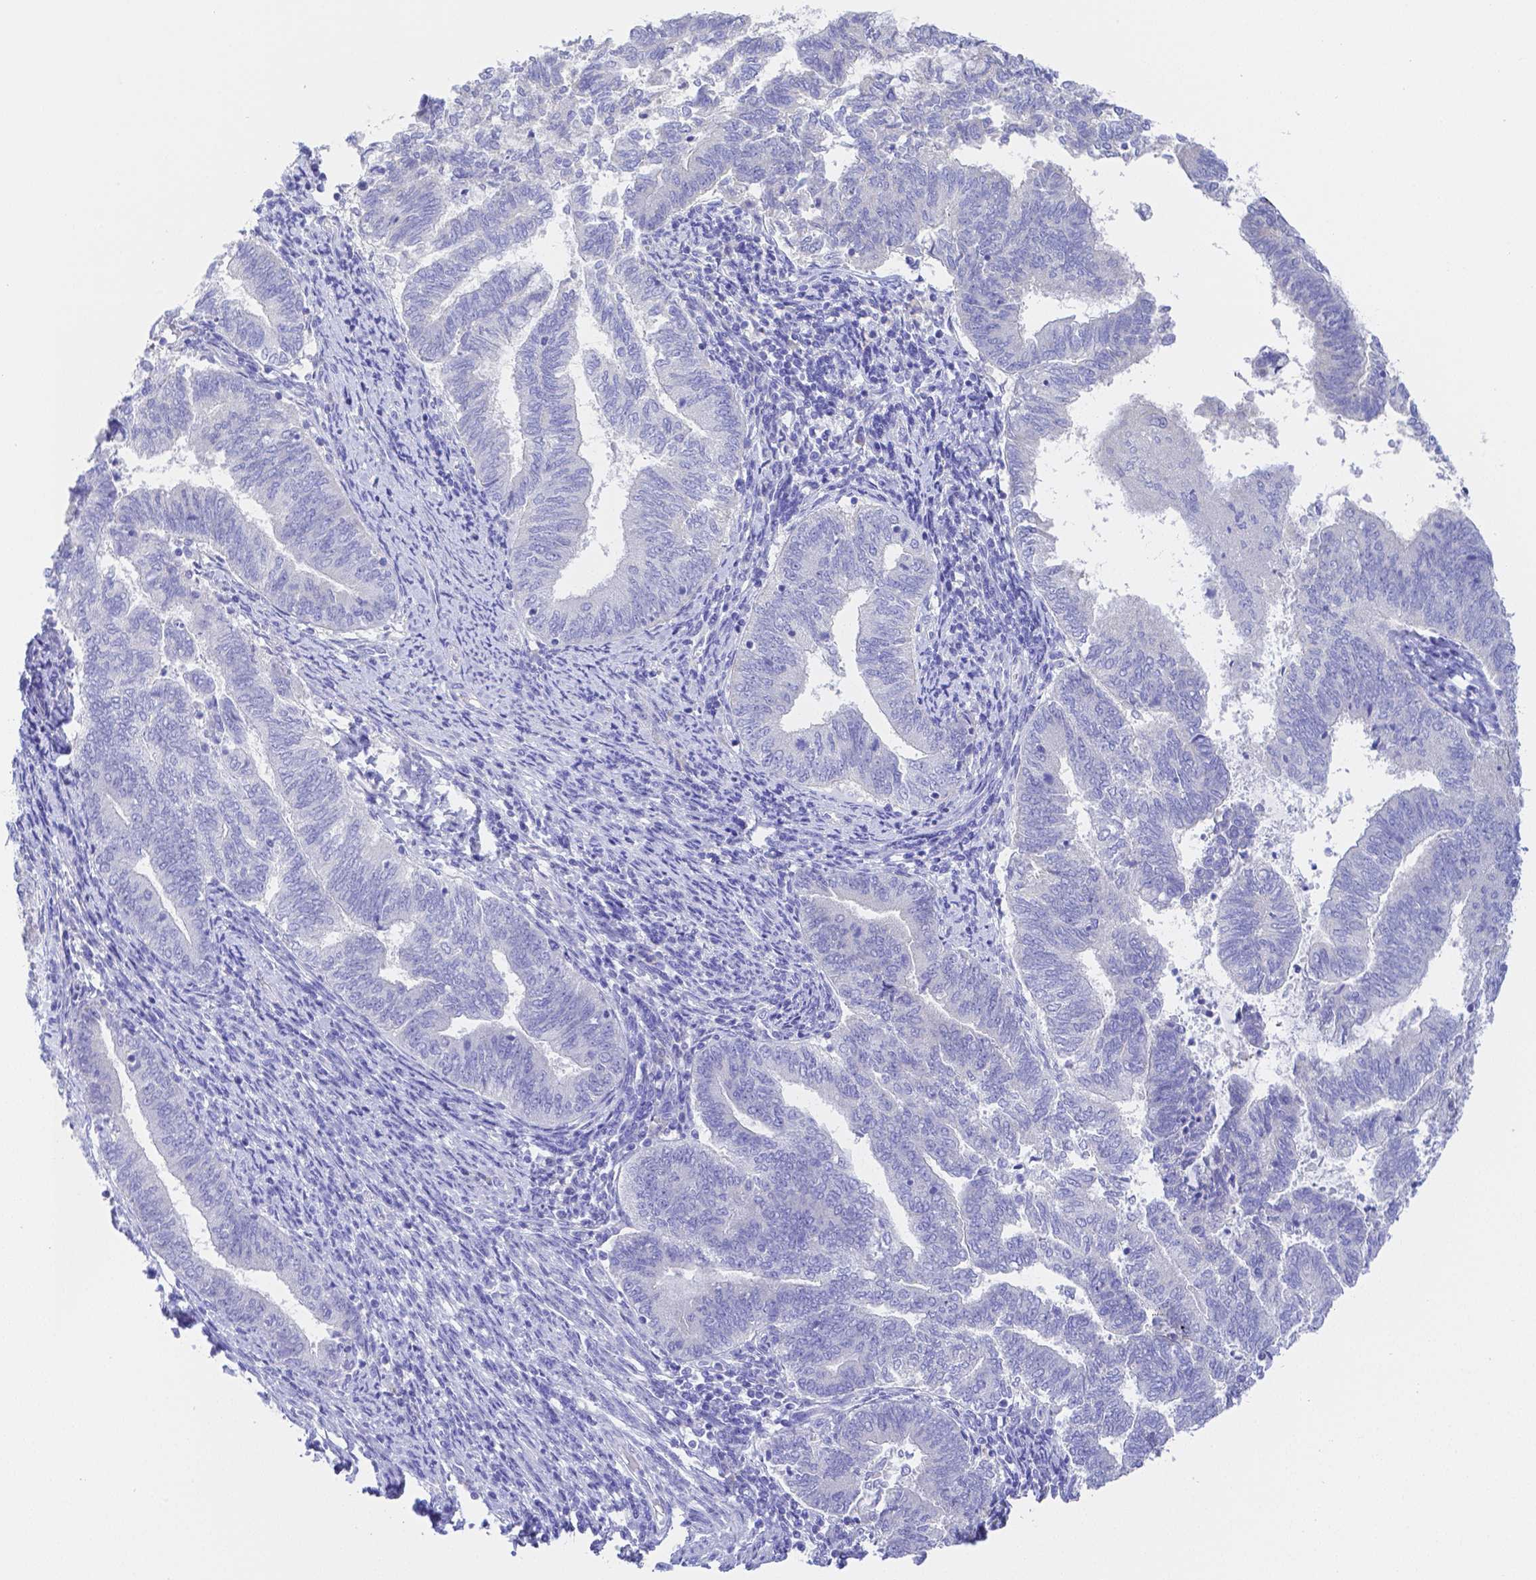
{"staining": {"intensity": "negative", "quantity": "none", "location": "none"}, "tissue": "endometrial cancer", "cell_type": "Tumor cells", "image_type": "cancer", "snomed": [{"axis": "morphology", "description": "Adenocarcinoma, NOS"}, {"axis": "topography", "description": "Endometrium"}], "caption": "This image is of endometrial cancer stained with immunohistochemistry (IHC) to label a protein in brown with the nuclei are counter-stained blue. There is no positivity in tumor cells. Nuclei are stained in blue.", "gene": "ZG16B", "patient": {"sex": "female", "age": 65}}